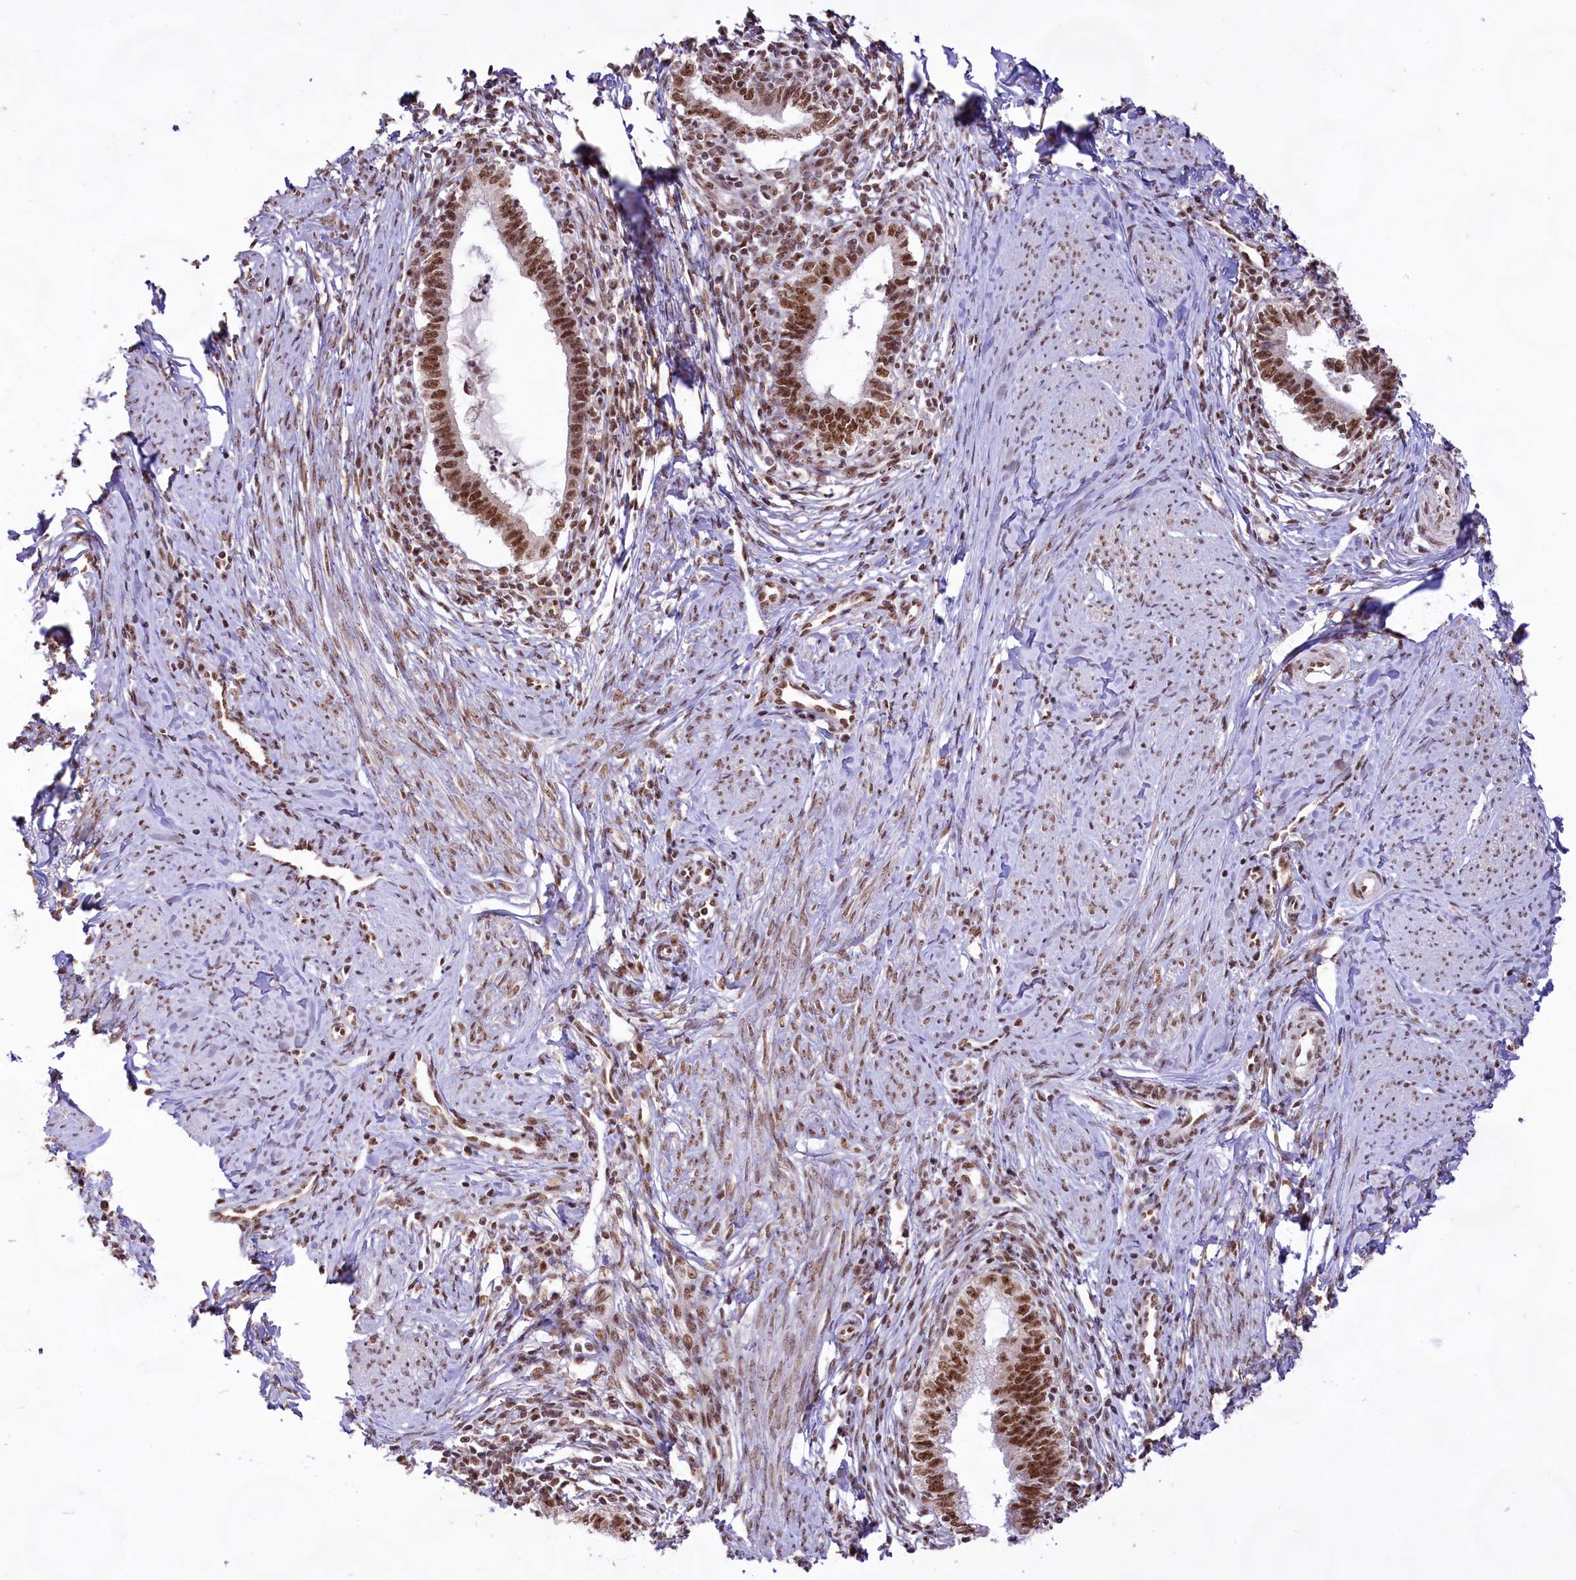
{"staining": {"intensity": "strong", "quantity": ">75%", "location": "nuclear"}, "tissue": "cervical cancer", "cell_type": "Tumor cells", "image_type": "cancer", "snomed": [{"axis": "morphology", "description": "Adenocarcinoma, NOS"}, {"axis": "topography", "description": "Cervix"}], "caption": "Immunohistochemical staining of human cervical adenocarcinoma displays high levels of strong nuclear positivity in approximately >75% of tumor cells.", "gene": "HIRA", "patient": {"sex": "female", "age": 36}}